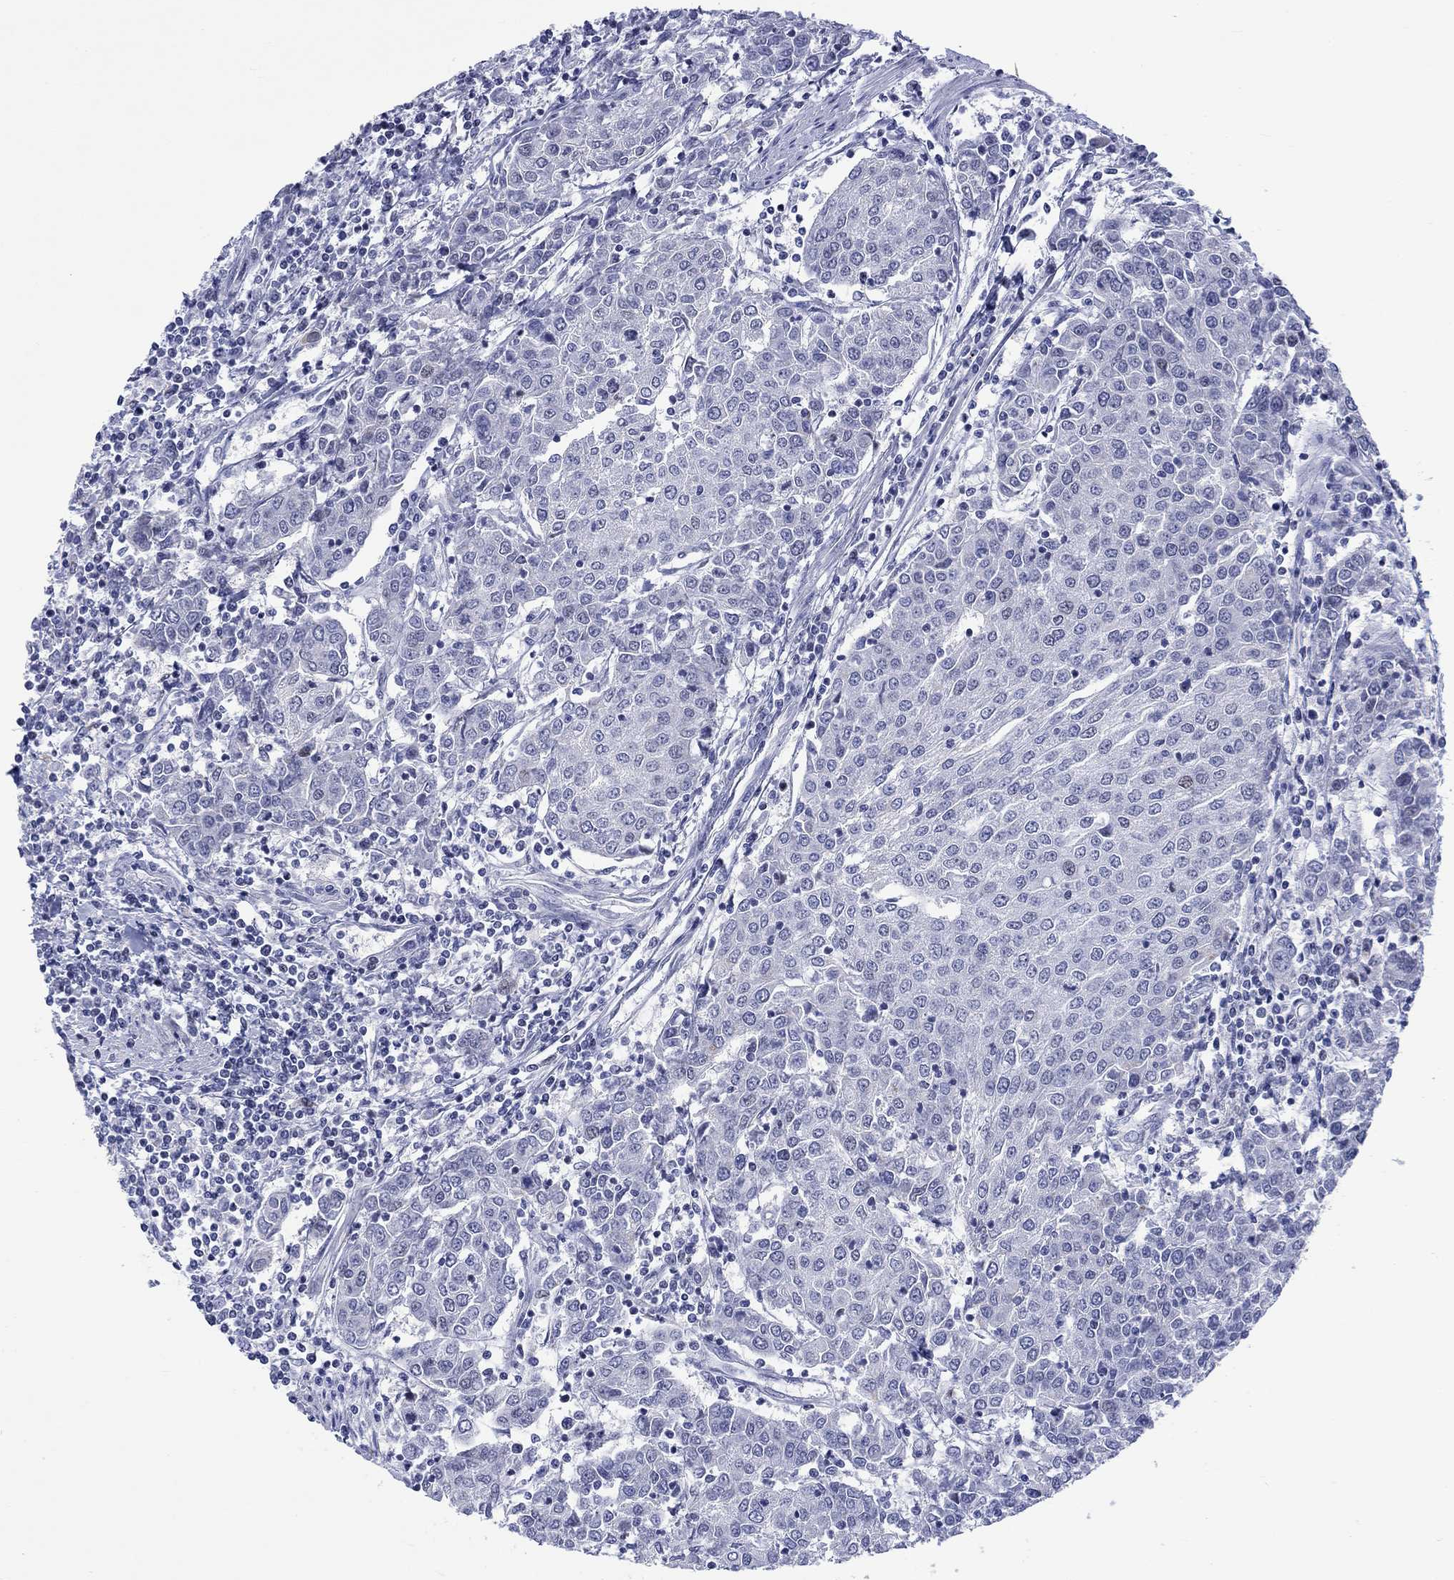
{"staining": {"intensity": "negative", "quantity": "none", "location": "none"}, "tissue": "urothelial cancer", "cell_type": "Tumor cells", "image_type": "cancer", "snomed": [{"axis": "morphology", "description": "Urothelial carcinoma, High grade"}, {"axis": "topography", "description": "Urinary bladder"}], "caption": "Immunohistochemical staining of urothelial cancer shows no significant positivity in tumor cells. (DAB (3,3'-diaminobenzidine) immunohistochemistry with hematoxylin counter stain).", "gene": "CDCA2", "patient": {"sex": "female", "age": 85}}